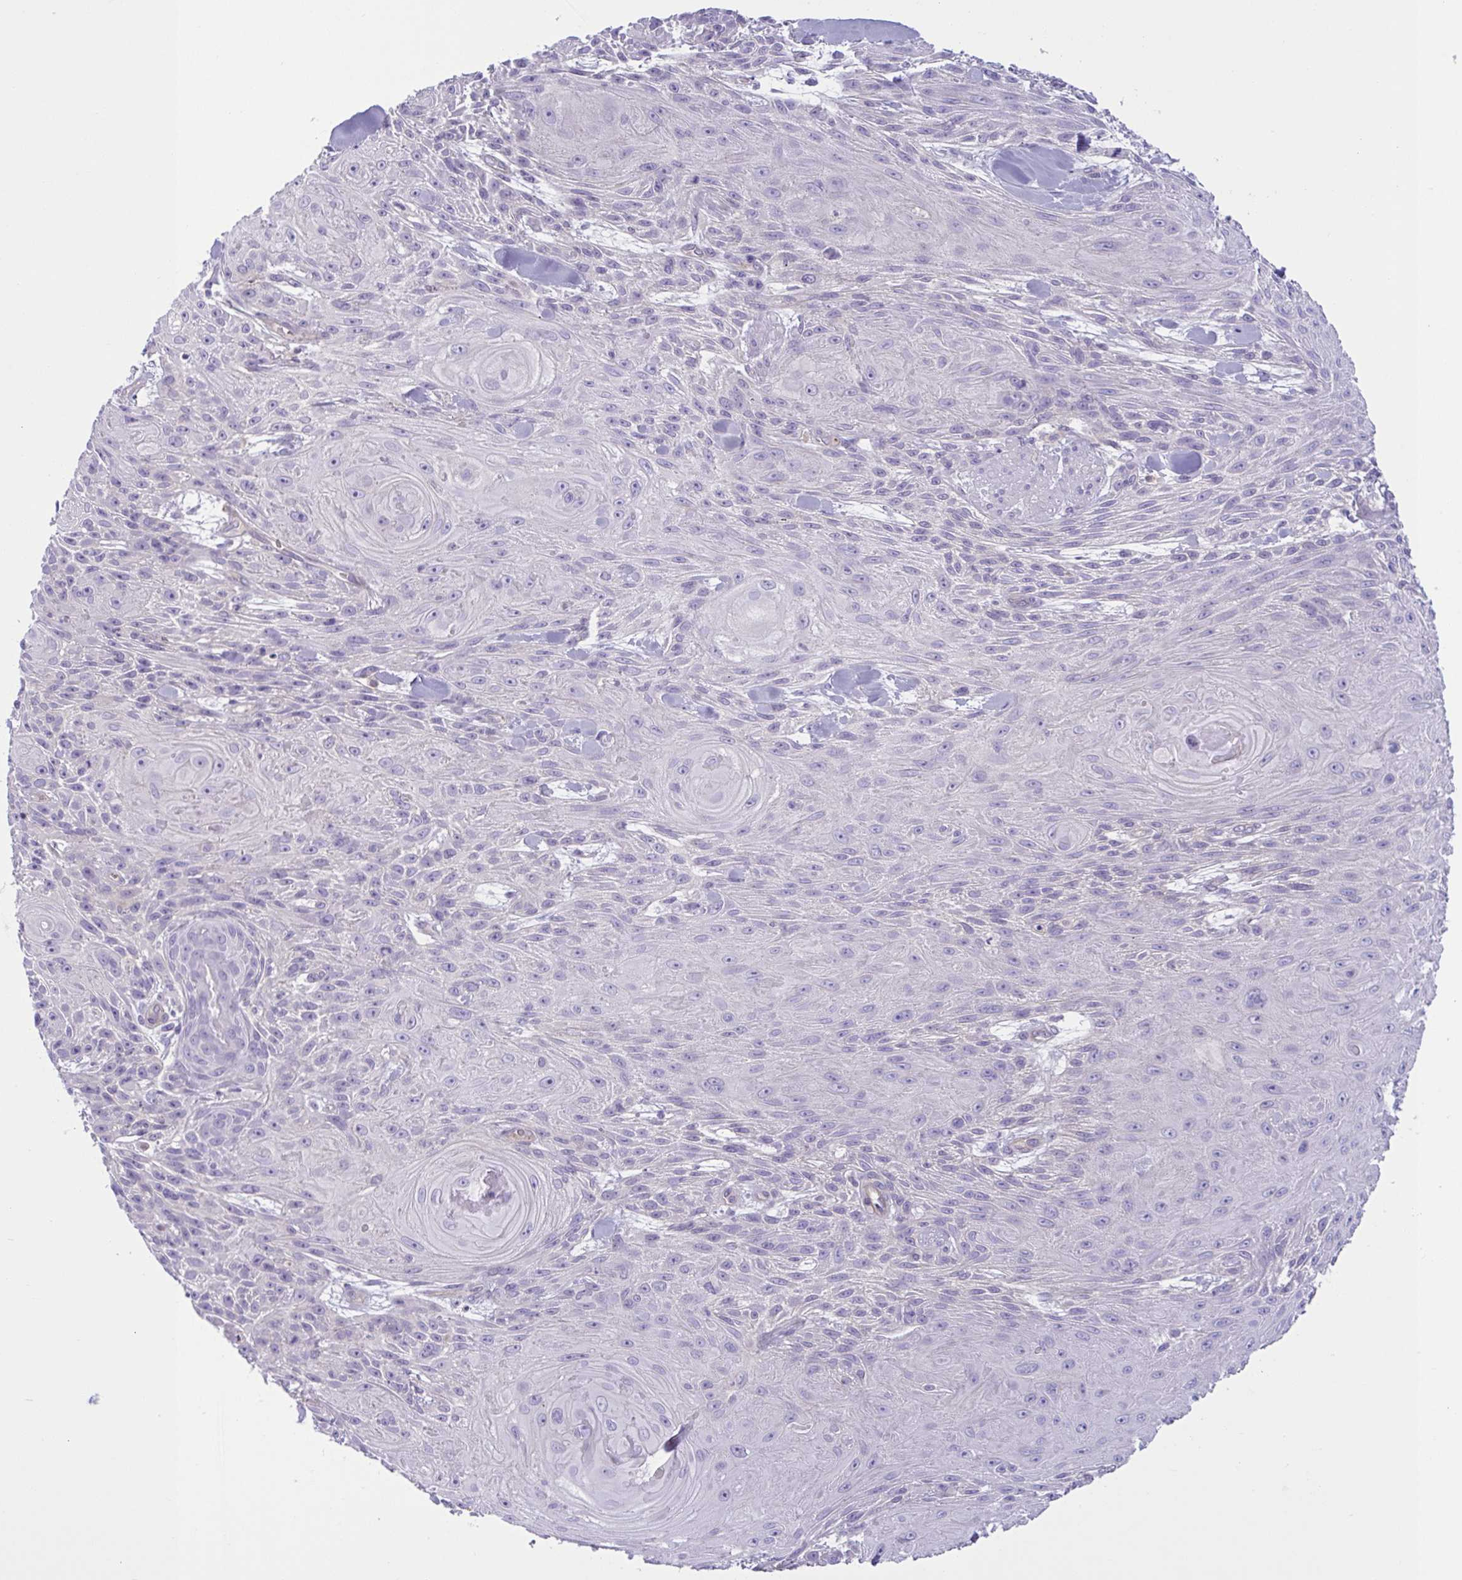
{"staining": {"intensity": "negative", "quantity": "none", "location": "none"}, "tissue": "skin cancer", "cell_type": "Tumor cells", "image_type": "cancer", "snomed": [{"axis": "morphology", "description": "Squamous cell carcinoma, NOS"}, {"axis": "topography", "description": "Skin"}], "caption": "The photomicrograph reveals no staining of tumor cells in skin cancer.", "gene": "TTC7B", "patient": {"sex": "male", "age": 88}}